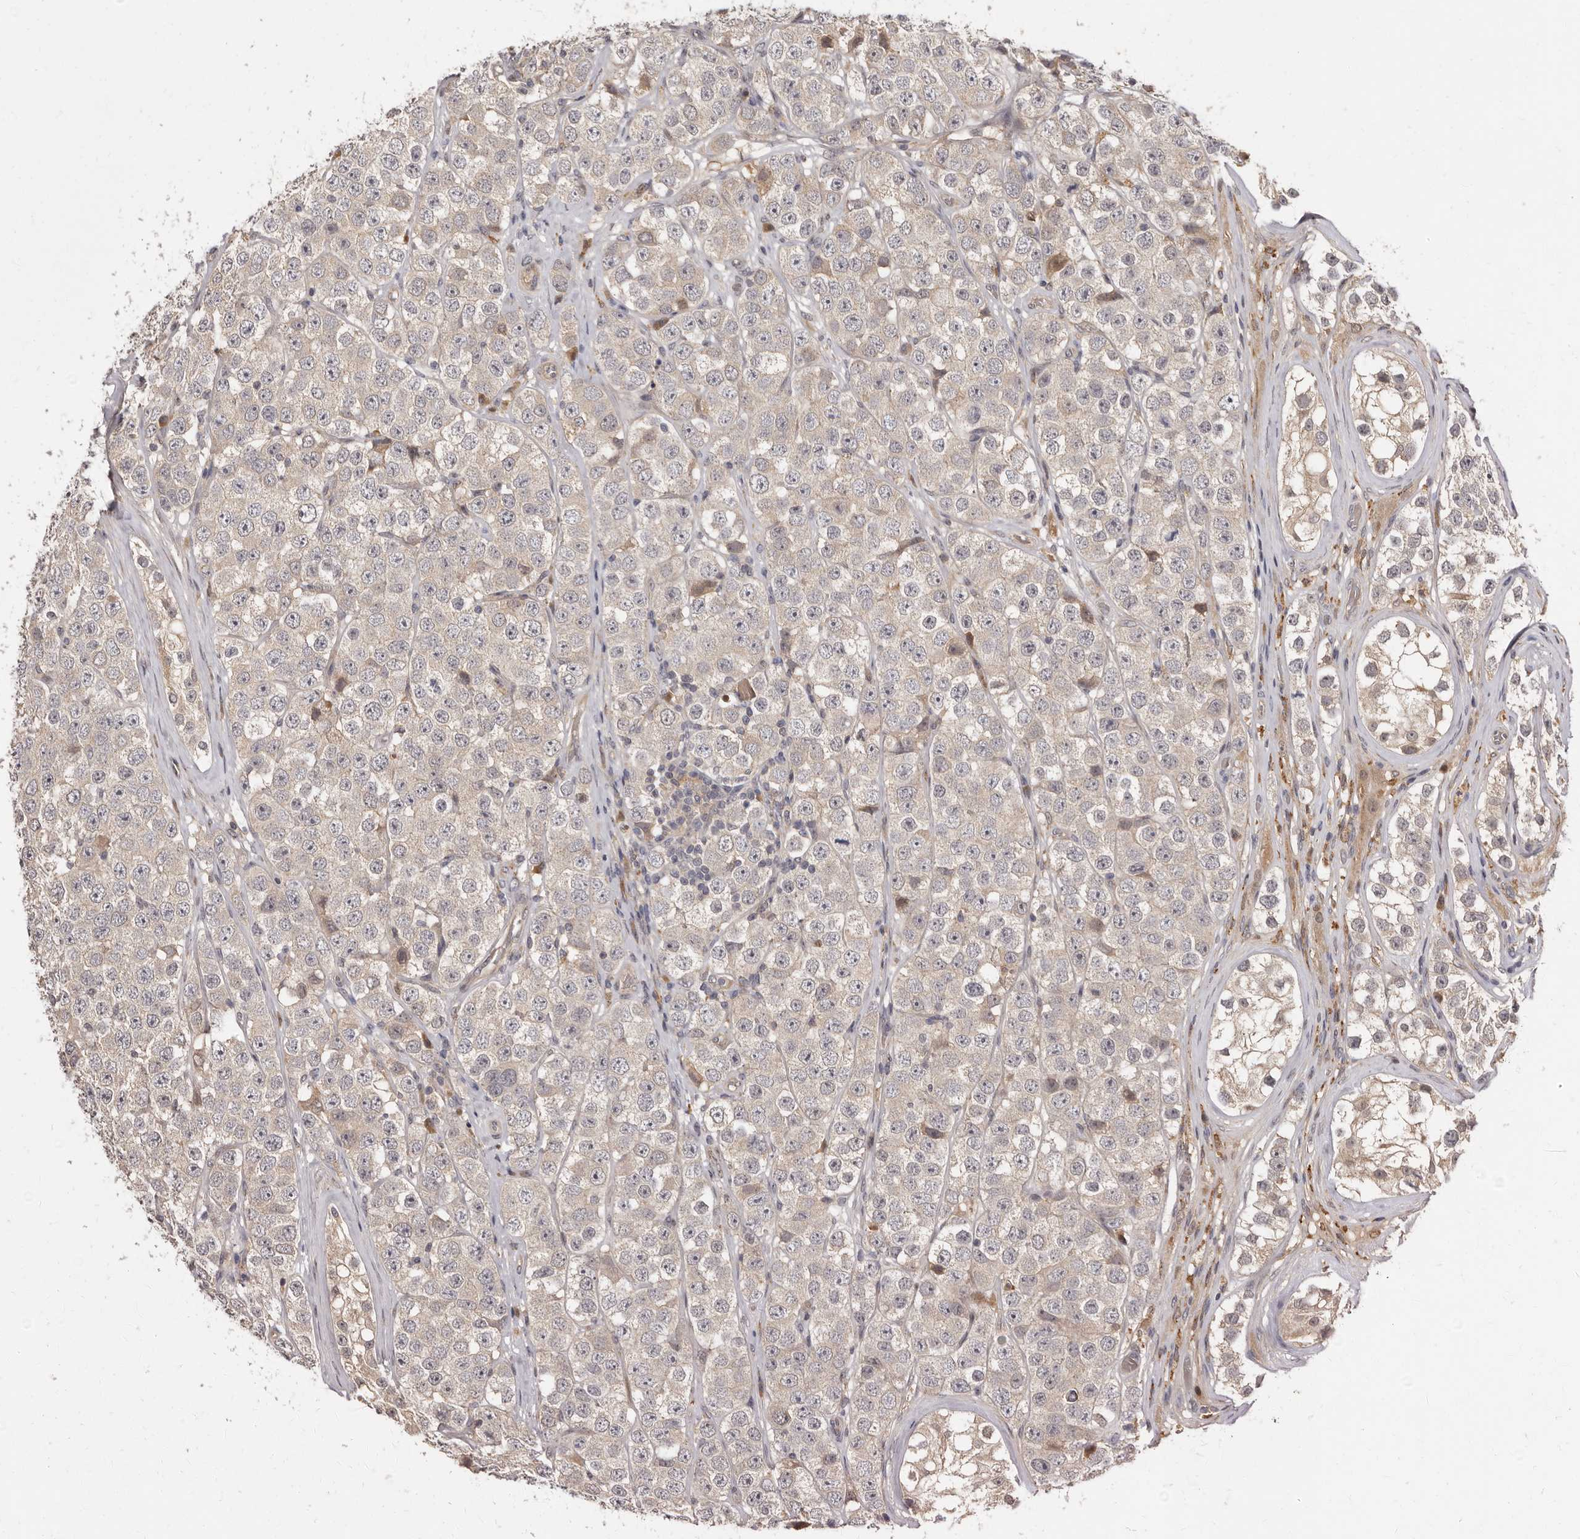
{"staining": {"intensity": "negative", "quantity": "none", "location": "none"}, "tissue": "testis cancer", "cell_type": "Tumor cells", "image_type": "cancer", "snomed": [{"axis": "morphology", "description": "Seminoma, NOS"}, {"axis": "topography", "description": "Testis"}], "caption": "Protein analysis of testis cancer (seminoma) demonstrates no significant staining in tumor cells. (DAB immunohistochemistry with hematoxylin counter stain).", "gene": "INAVA", "patient": {"sex": "male", "age": 28}}